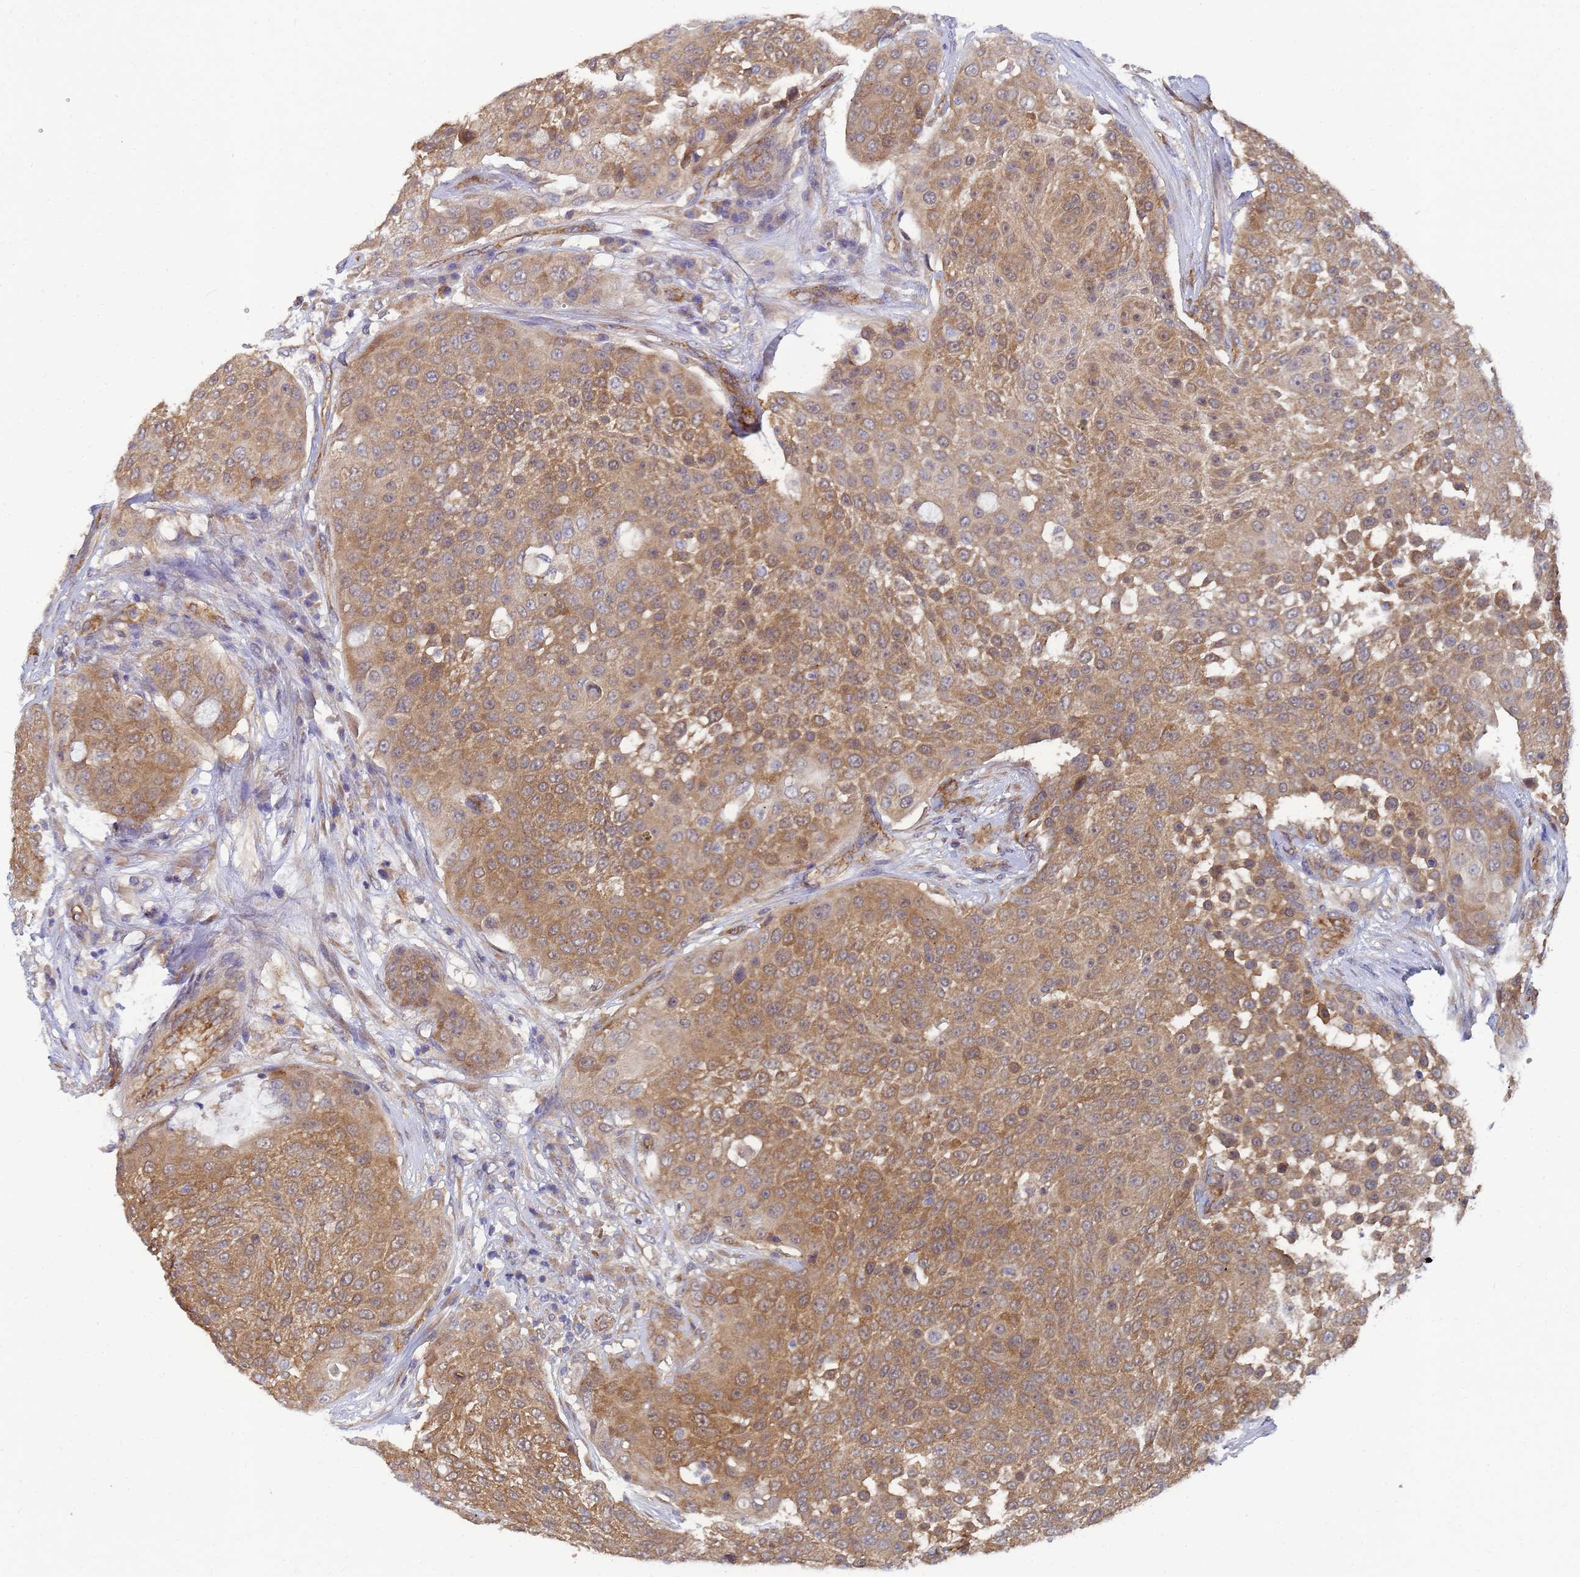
{"staining": {"intensity": "moderate", "quantity": ">75%", "location": "cytoplasmic/membranous"}, "tissue": "urothelial cancer", "cell_type": "Tumor cells", "image_type": "cancer", "snomed": [{"axis": "morphology", "description": "Urothelial carcinoma, High grade"}, {"axis": "topography", "description": "Urinary bladder"}], "caption": "IHC of human urothelial carcinoma (high-grade) displays medium levels of moderate cytoplasmic/membranous expression in about >75% of tumor cells.", "gene": "ALS2CL", "patient": {"sex": "female", "age": 63}}